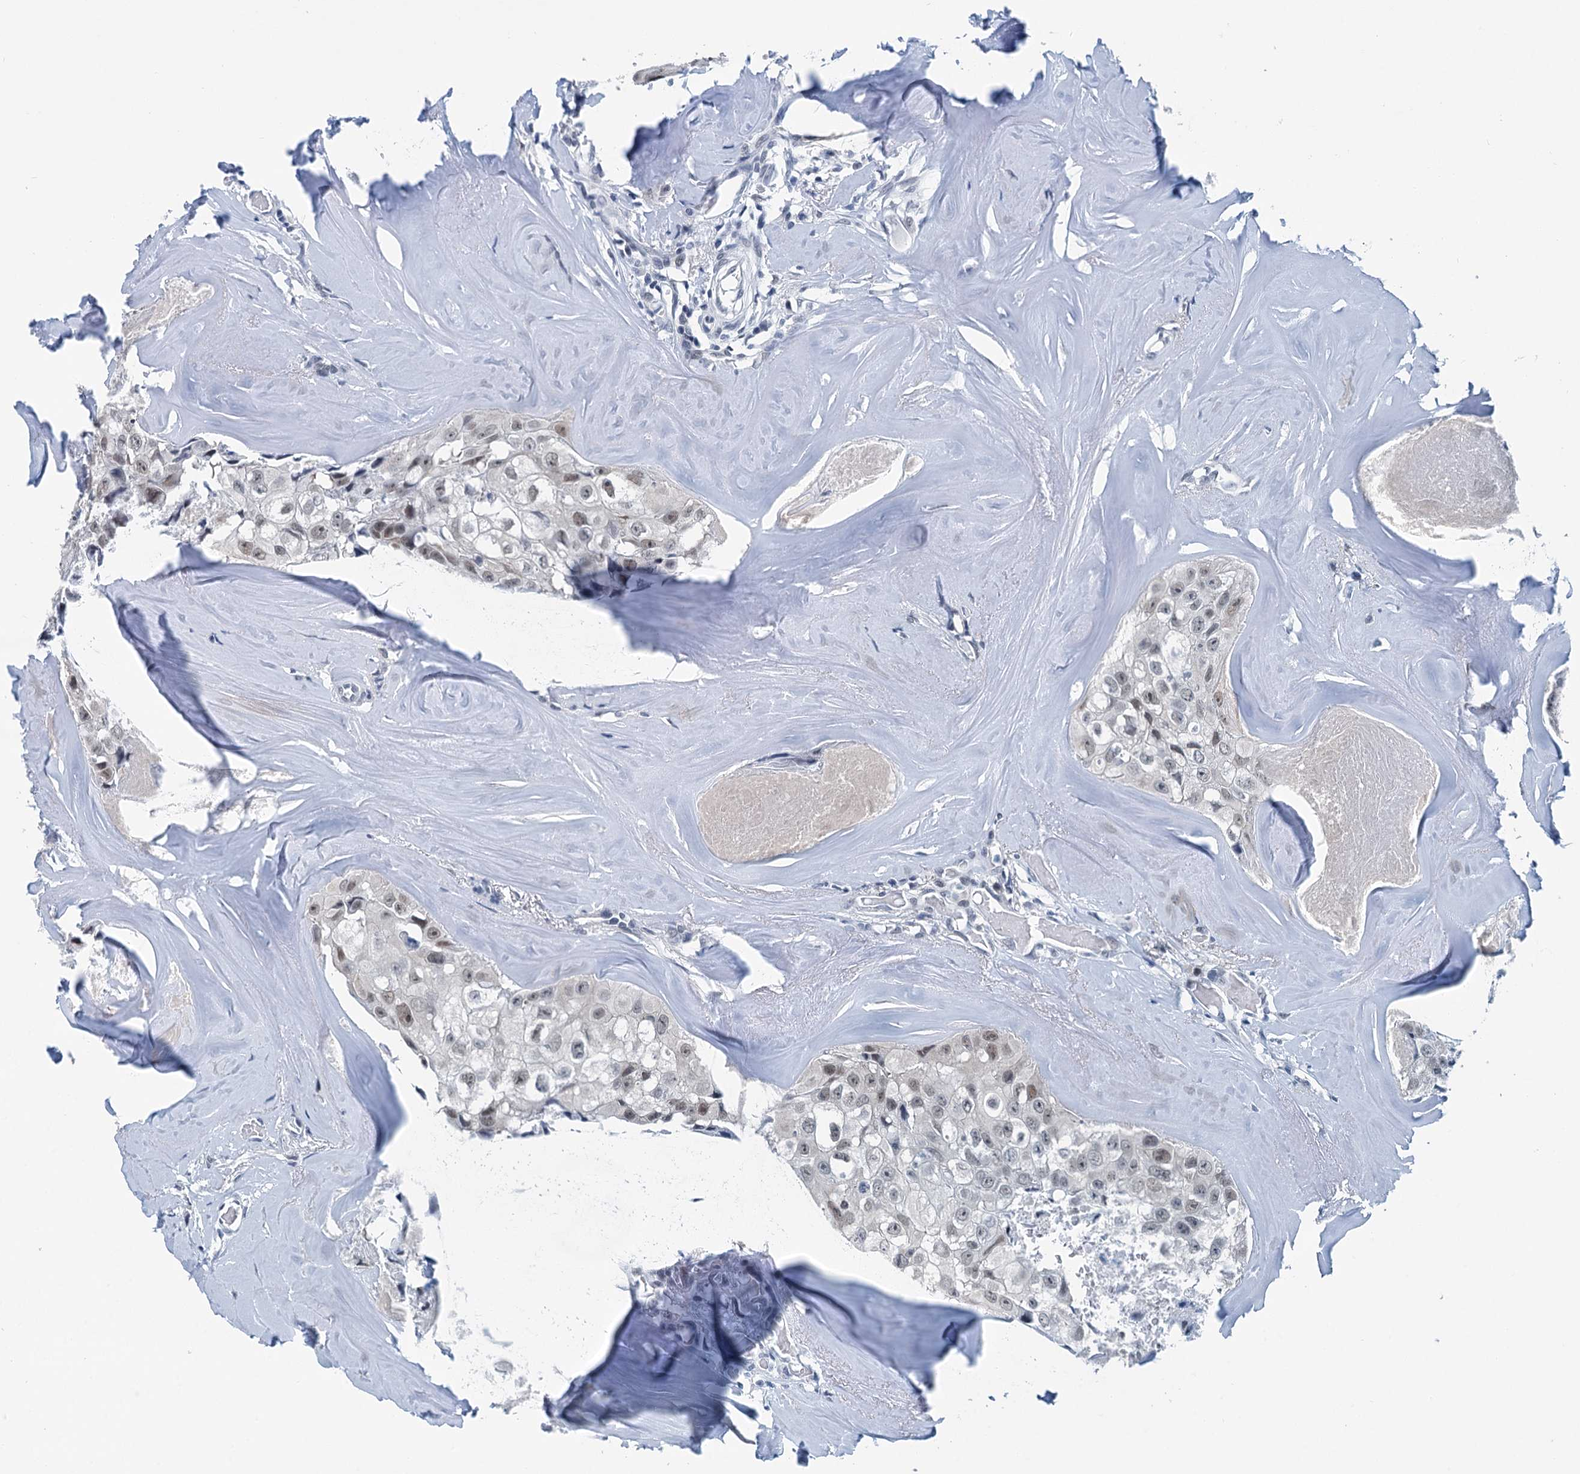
{"staining": {"intensity": "weak", "quantity": "25%-75%", "location": "nuclear"}, "tissue": "head and neck cancer", "cell_type": "Tumor cells", "image_type": "cancer", "snomed": [{"axis": "morphology", "description": "Adenocarcinoma, NOS"}, {"axis": "morphology", "description": "Adenocarcinoma, metastatic, NOS"}, {"axis": "topography", "description": "Head-Neck"}], "caption": "Approximately 25%-75% of tumor cells in head and neck cancer show weak nuclear protein staining as visualized by brown immunohistochemical staining.", "gene": "TRPT1", "patient": {"sex": "male", "age": 75}}